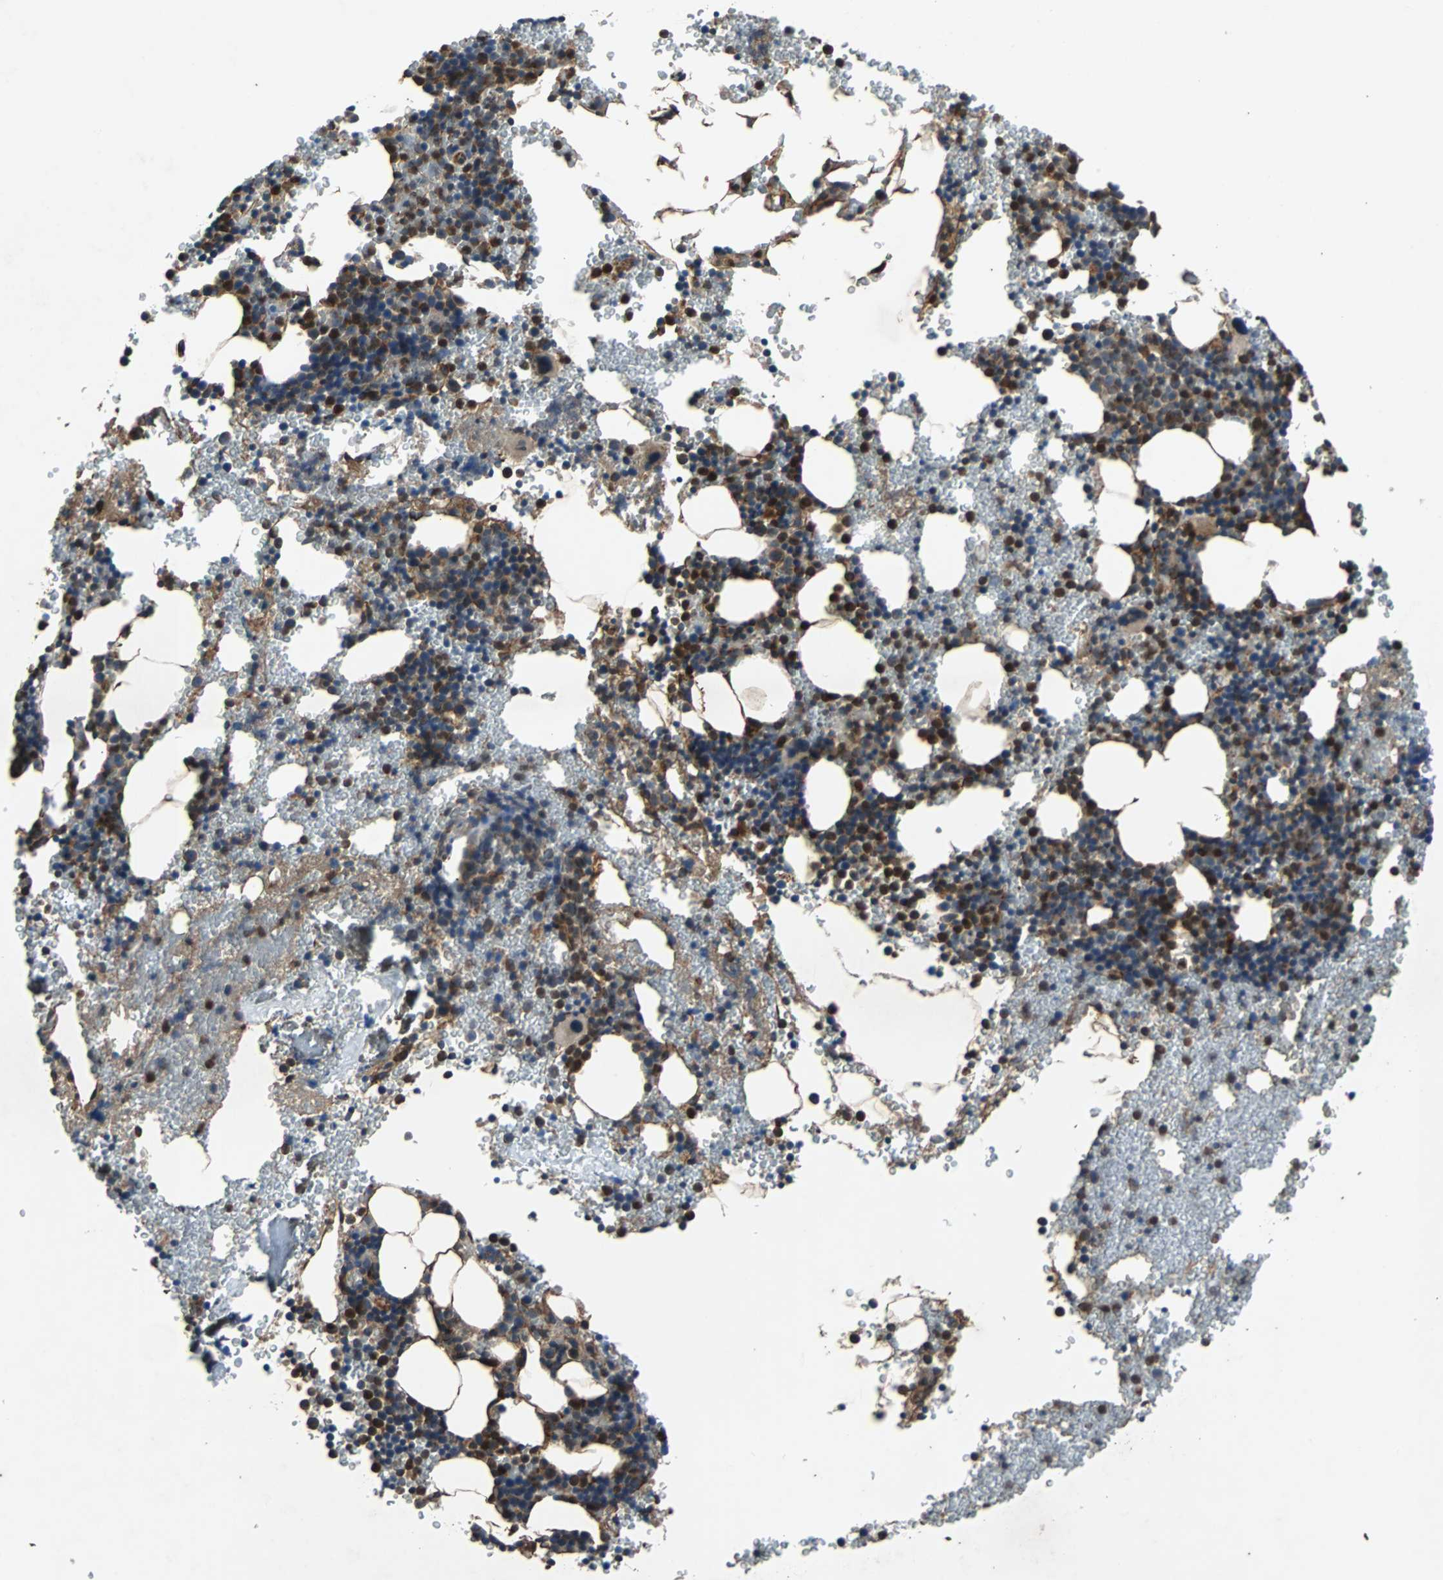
{"staining": {"intensity": "strong", "quantity": "25%-75%", "location": "cytoplasmic/membranous,nuclear"}, "tissue": "bone marrow", "cell_type": "Hematopoietic cells", "image_type": "normal", "snomed": [{"axis": "morphology", "description": "Normal tissue, NOS"}, {"axis": "morphology", "description": "Inflammation, NOS"}, {"axis": "topography", "description": "Bone marrow"}], "caption": "DAB immunohistochemical staining of normal human bone marrow exhibits strong cytoplasmic/membranous,nuclear protein expression in approximately 25%-75% of hematopoietic cells.", "gene": "ACTR3", "patient": {"sex": "male", "age": 22}}